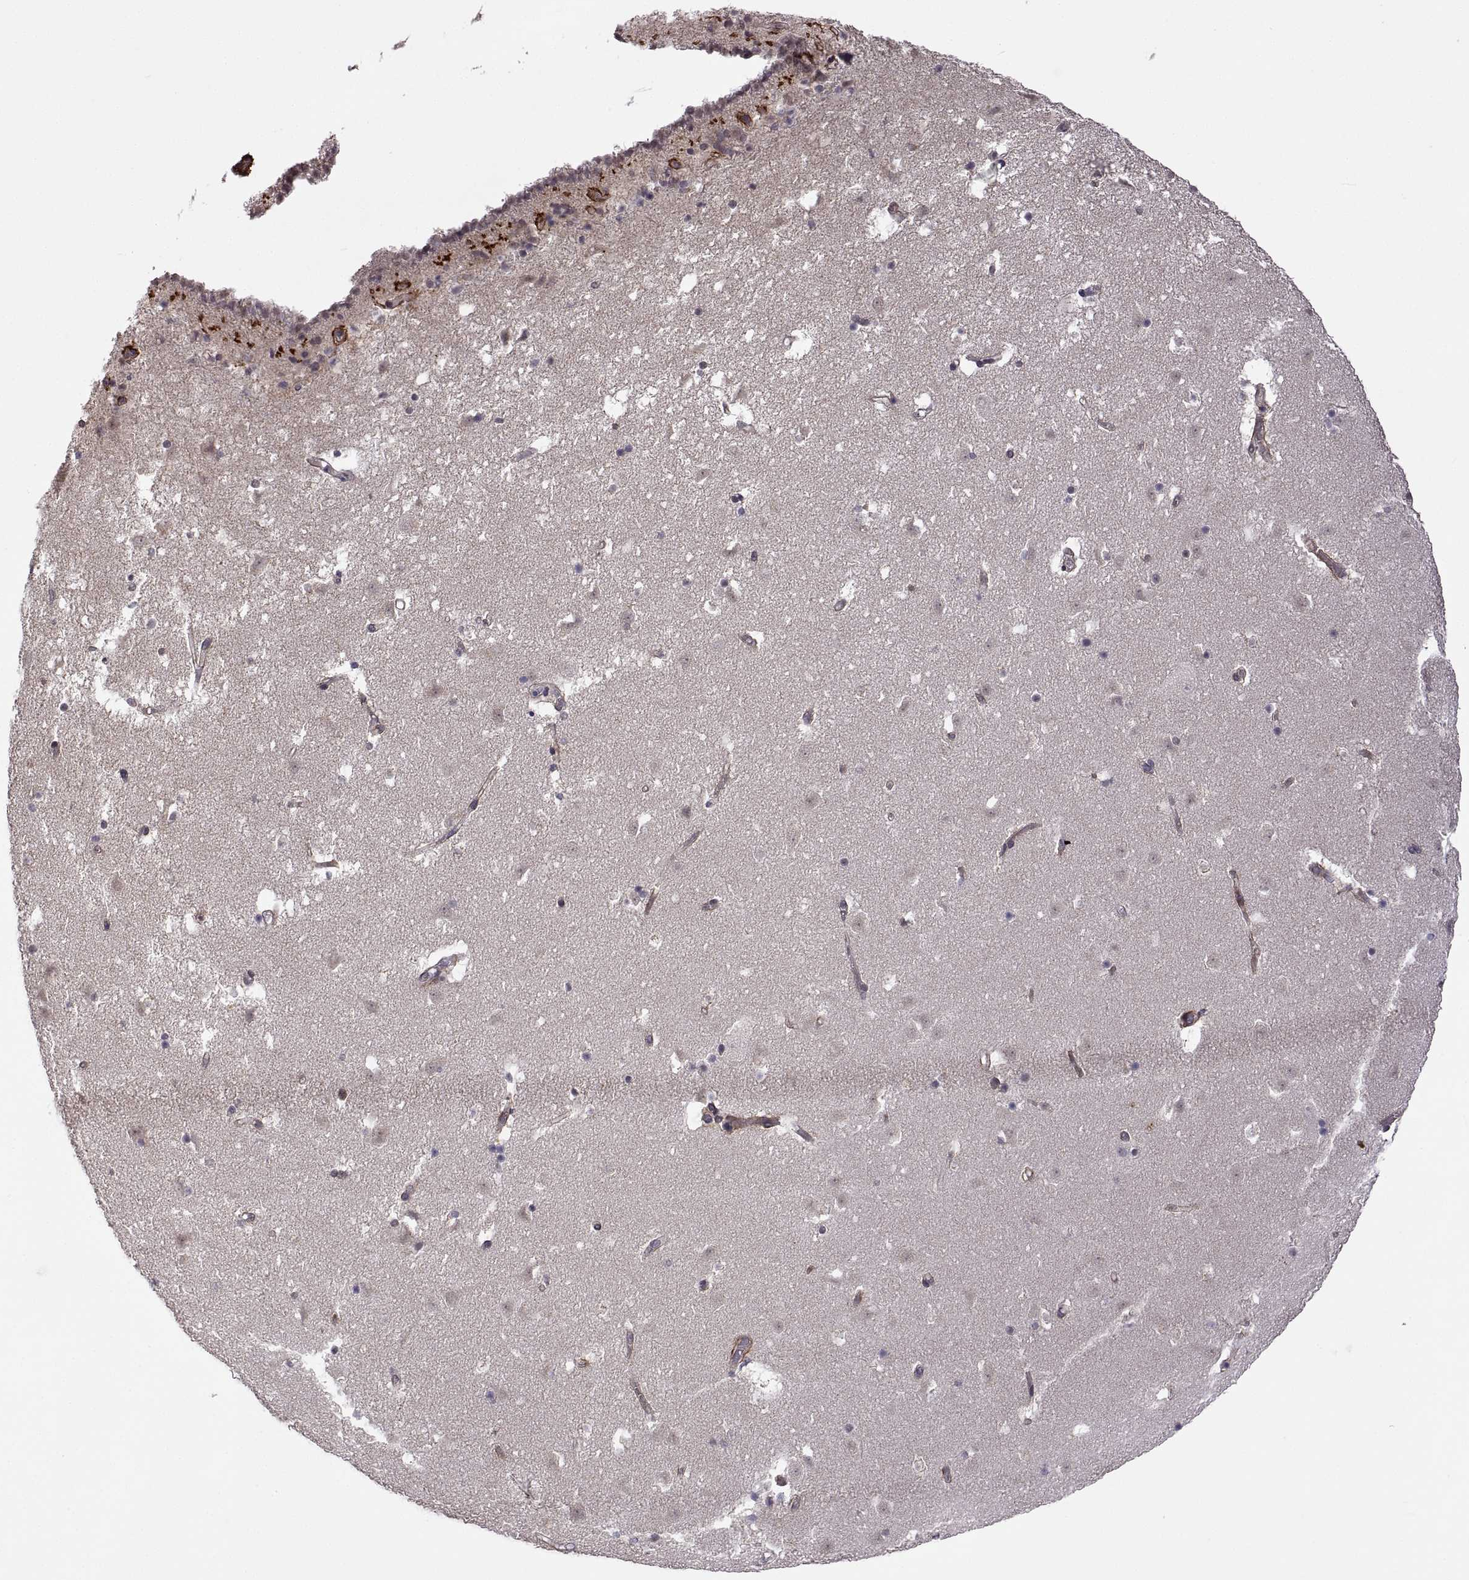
{"staining": {"intensity": "negative", "quantity": "none", "location": "none"}, "tissue": "caudate", "cell_type": "Glial cells", "image_type": "normal", "snomed": [{"axis": "morphology", "description": "Normal tissue, NOS"}, {"axis": "topography", "description": "Lateral ventricle wall"}], "caption": "A high-resolution photomicrograph shows IHC staining of normal caudate, which reveals no significant expression in glial cells.", "gene": "LAMA1", "patient": {"sex": "female", "age": 42}}